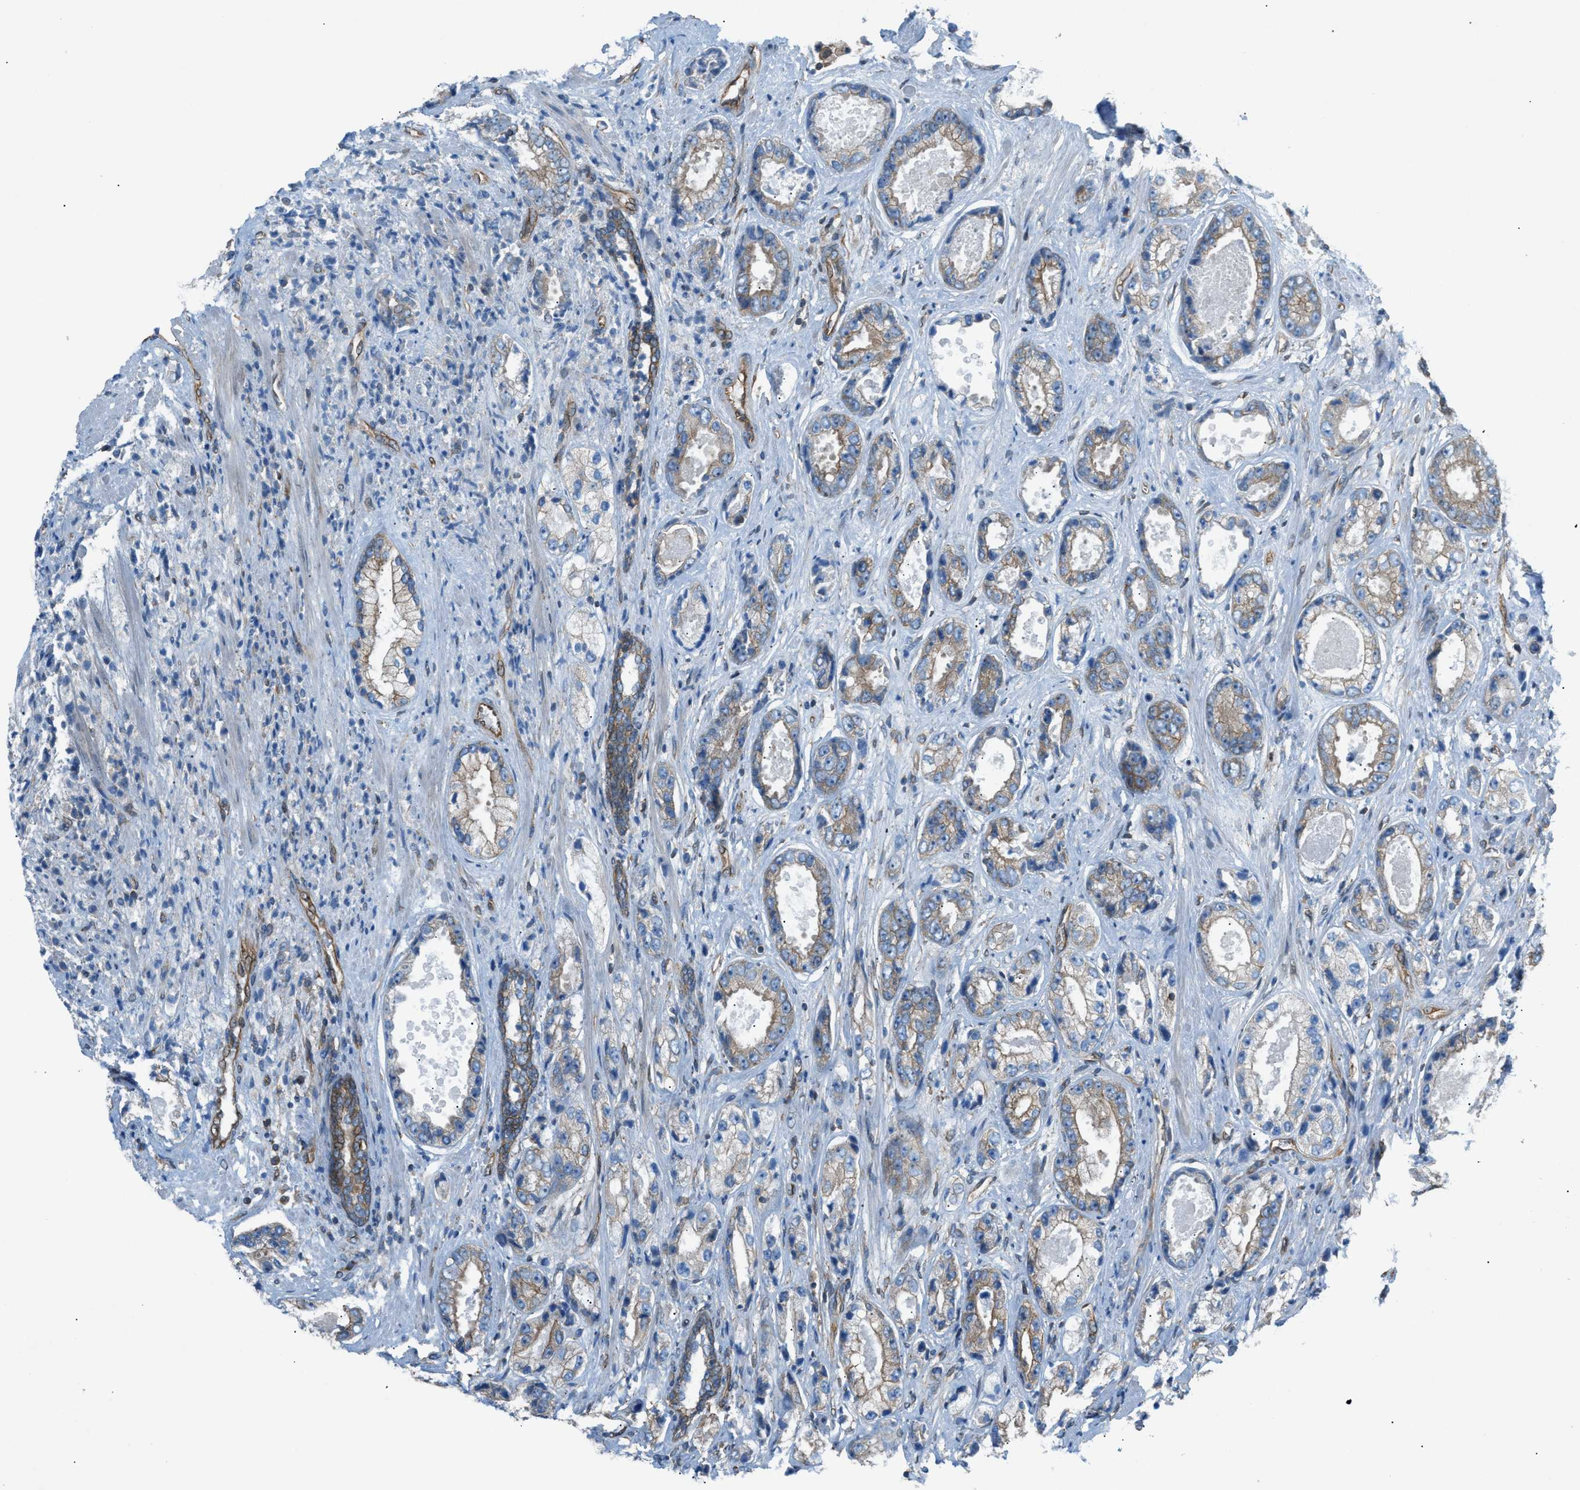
{"staining": {"intensity": "weak", "quantity": "<25%", "location": "cytoplasmic/membranous"}, "tissue": "prostate cancer", "cell_type": "Tumor cells", "image_type": "cancer", "snomed": [{"axis": "morphology", "description": "Adenocarcinoma, High grade"}, {"axis": "topography", "description": "Prostate"}], "caption": "This is an immunohistochemistry (IHC) histopathology image of prostate cancer (high-grade adenocarcinoma). There is no staining in tumor cells.", "gene": "DMAC1", "patient": {"sex": "male", "age": 61}}